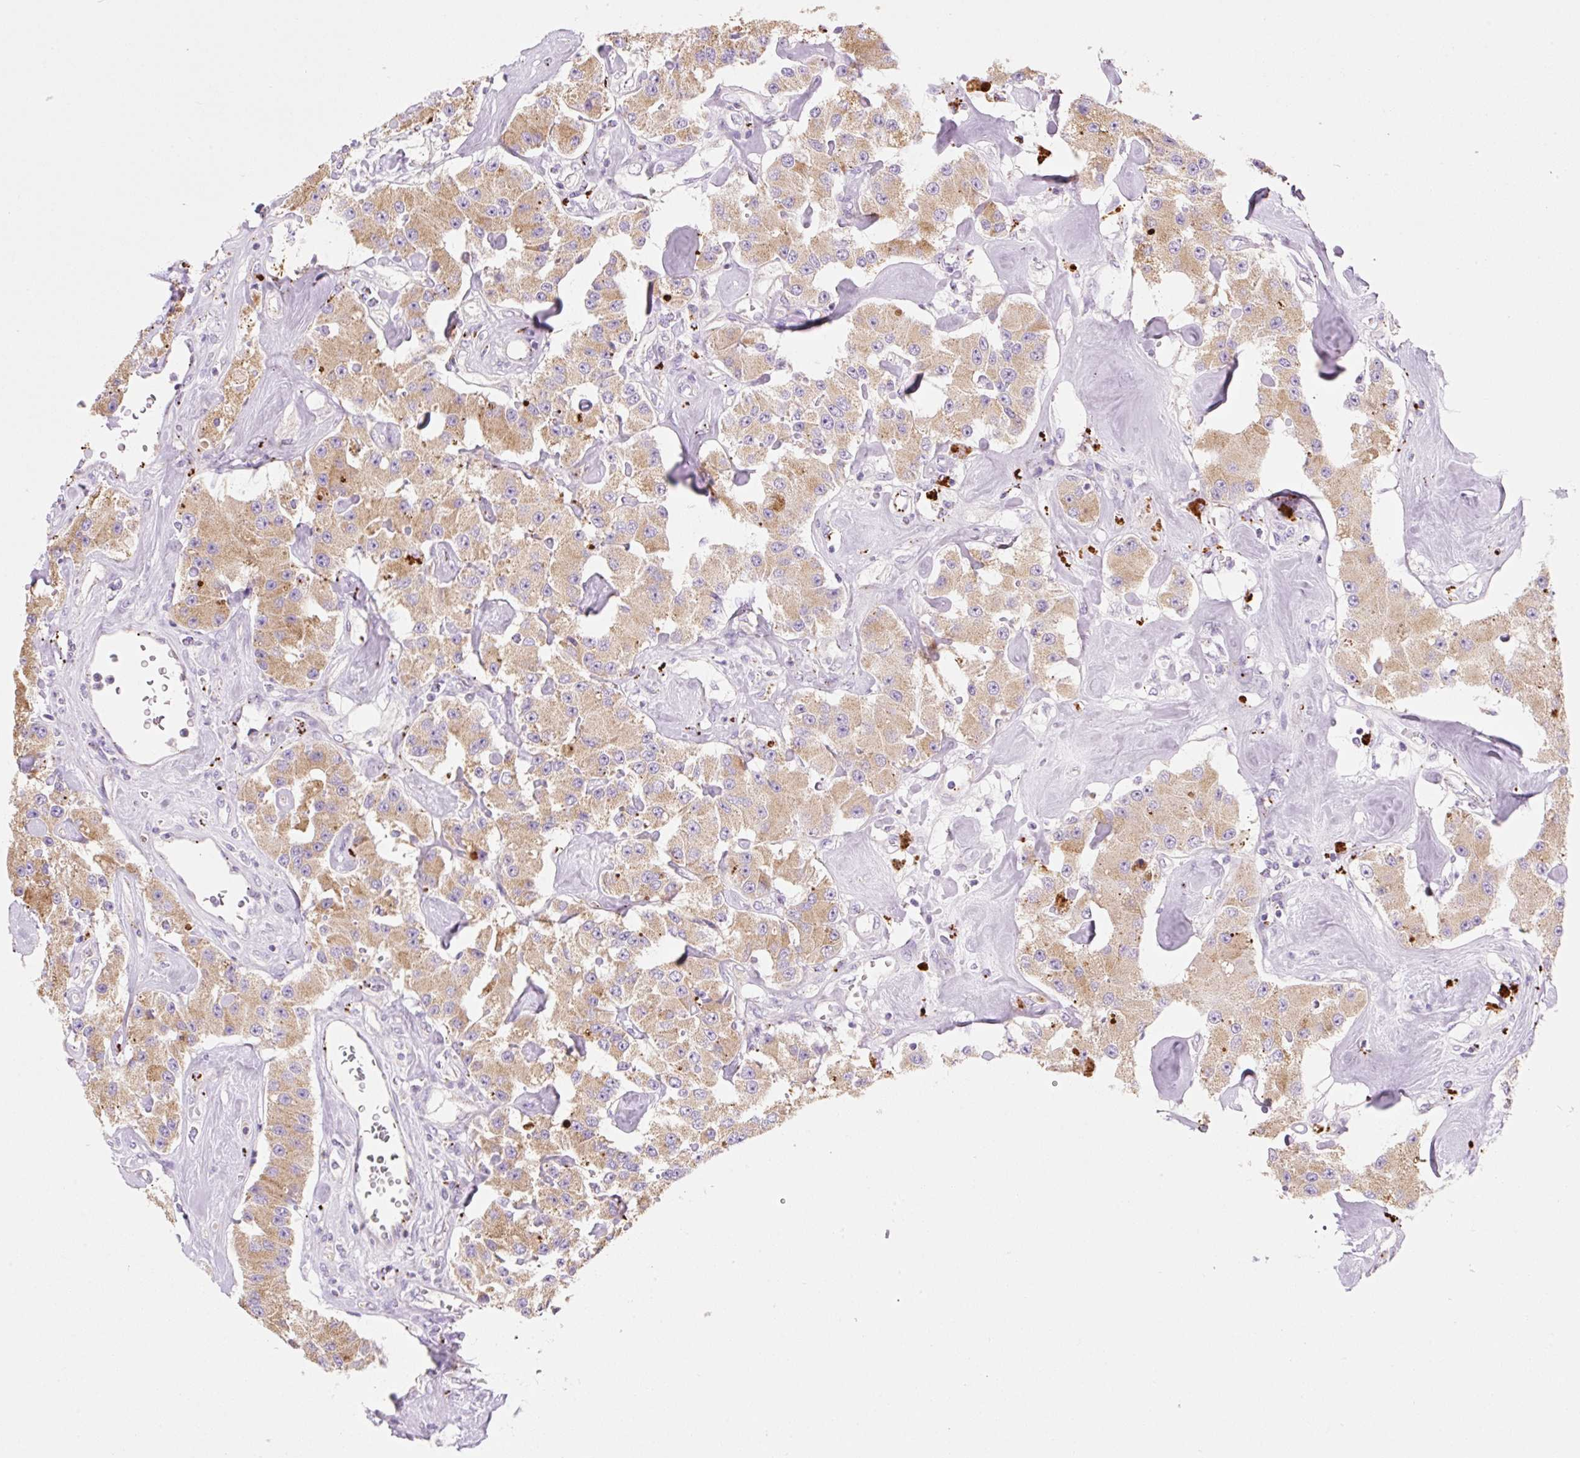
{"staining": {"intensity": "moderate", "quantity": ">75%", "location": "cytoplasmic/membranous"}, "tissue": "carcinoid", "cell_type": "Tumor cells", "image_type": "cancer", "snomed": [{"axis": "morphology", "description": "Carcinoid, malignant, NOS"}, {"axis": "topography", "description": "Pancreas"}], "caption": "IHC (DAB) staining of human carcinoid displays moderate cytoplasmic/membranous protein positivity in about >75% of tumor cells.", "gene": "CLEC3A", "patient": {"sex": "male", "age": 41}}